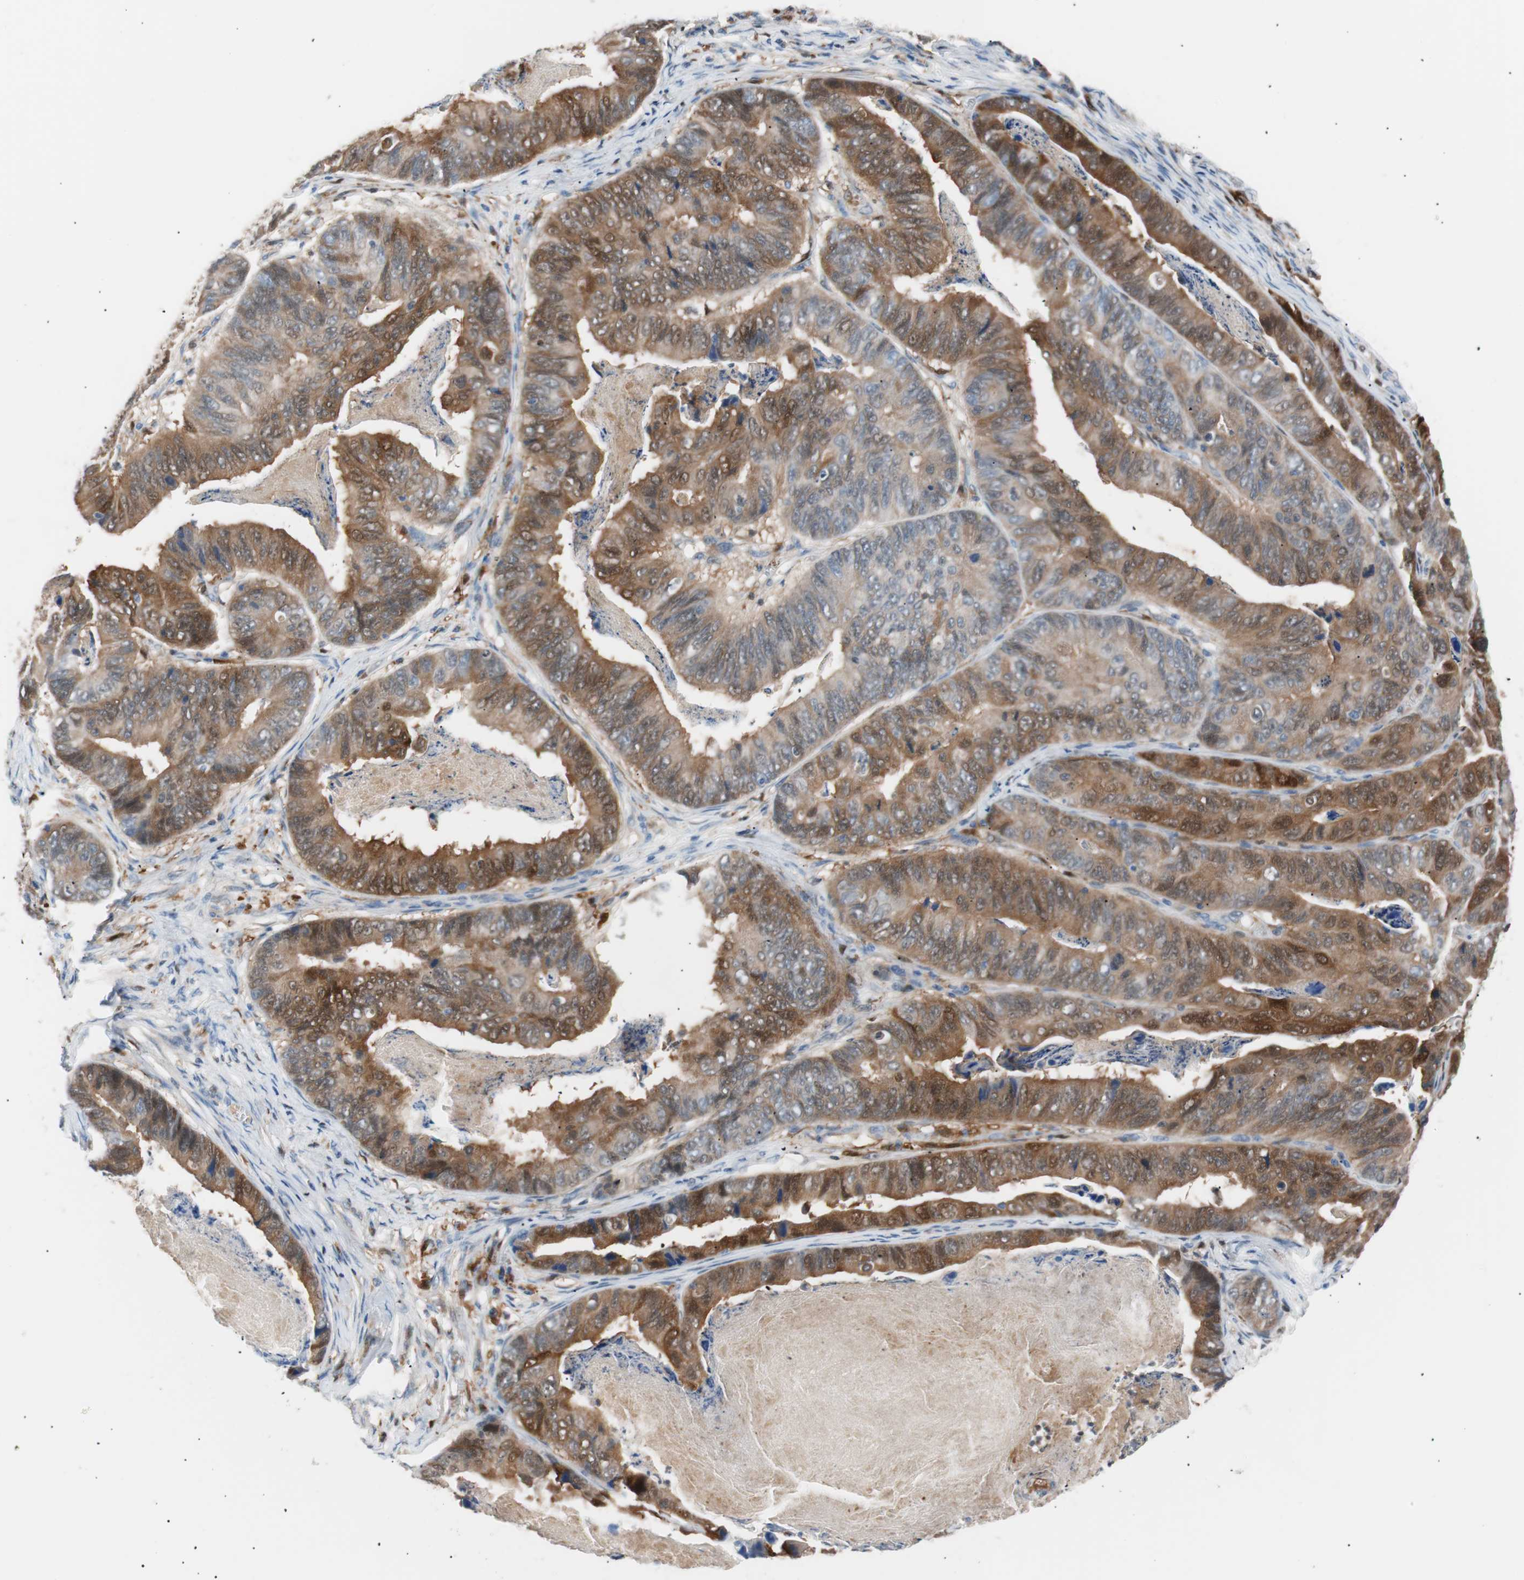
{"staining": {"intensity": "strong", "quantity": "25%-75%", "location": "cytoplasmic/membranous"}, "tissue": "stomach cancer", "cell_type": "Tumor cells", "image_type": "cancer", "snomed": [{"axis": "morphology", "description": "Adenocarcinoma, NOS"}, {"axis": "topography", "description": "Stomach, lower"}], "caption": "Stomach adenocarcinoma stained with a protein marker exhibits strong staining in tumor cells.", "gene": "IL18", "patient": {"sex": "male", "age": 77}}